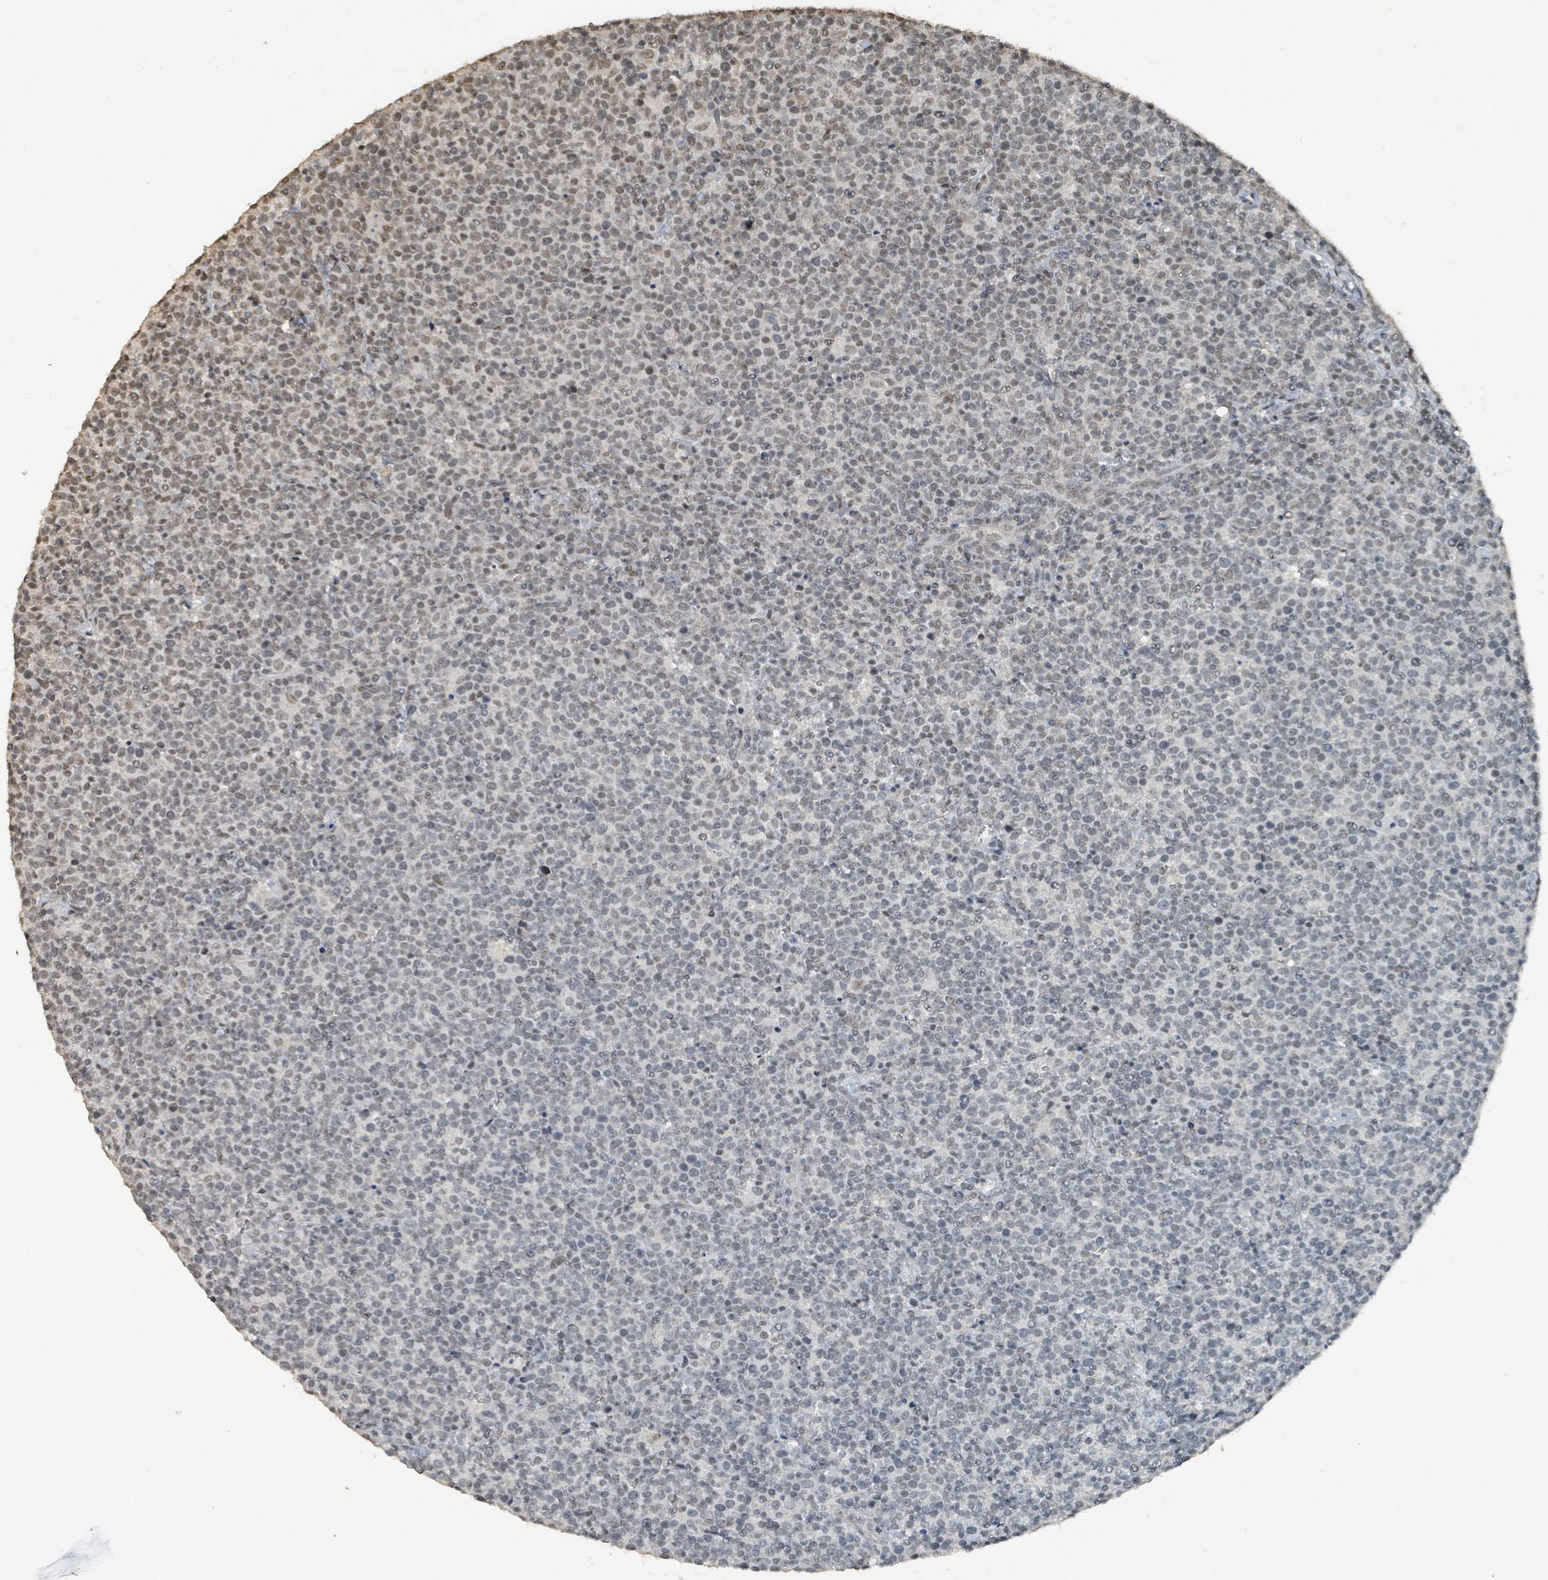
{"staining": {"intensity": "weak", "quantity": ">75%", "location": "nuclear"}, "tissue": "lymphoma", "cell_type": "Tumor cells", "image_type": "cancer", "snomed": [{"axis": "morphology", "description": "Malignant lymphoma, non-Hodgkin's type, High grade"}, {"axis": "topography", "description": "Lymph node"}], "caption": "A brown stain labels weak nuclear expression of a protein in human malignant lymphoma, non-Hodgkin's type (high-grade) tumor cells.", "gene": "PHIP", "patient": {"sex": "male", "age": 61}}